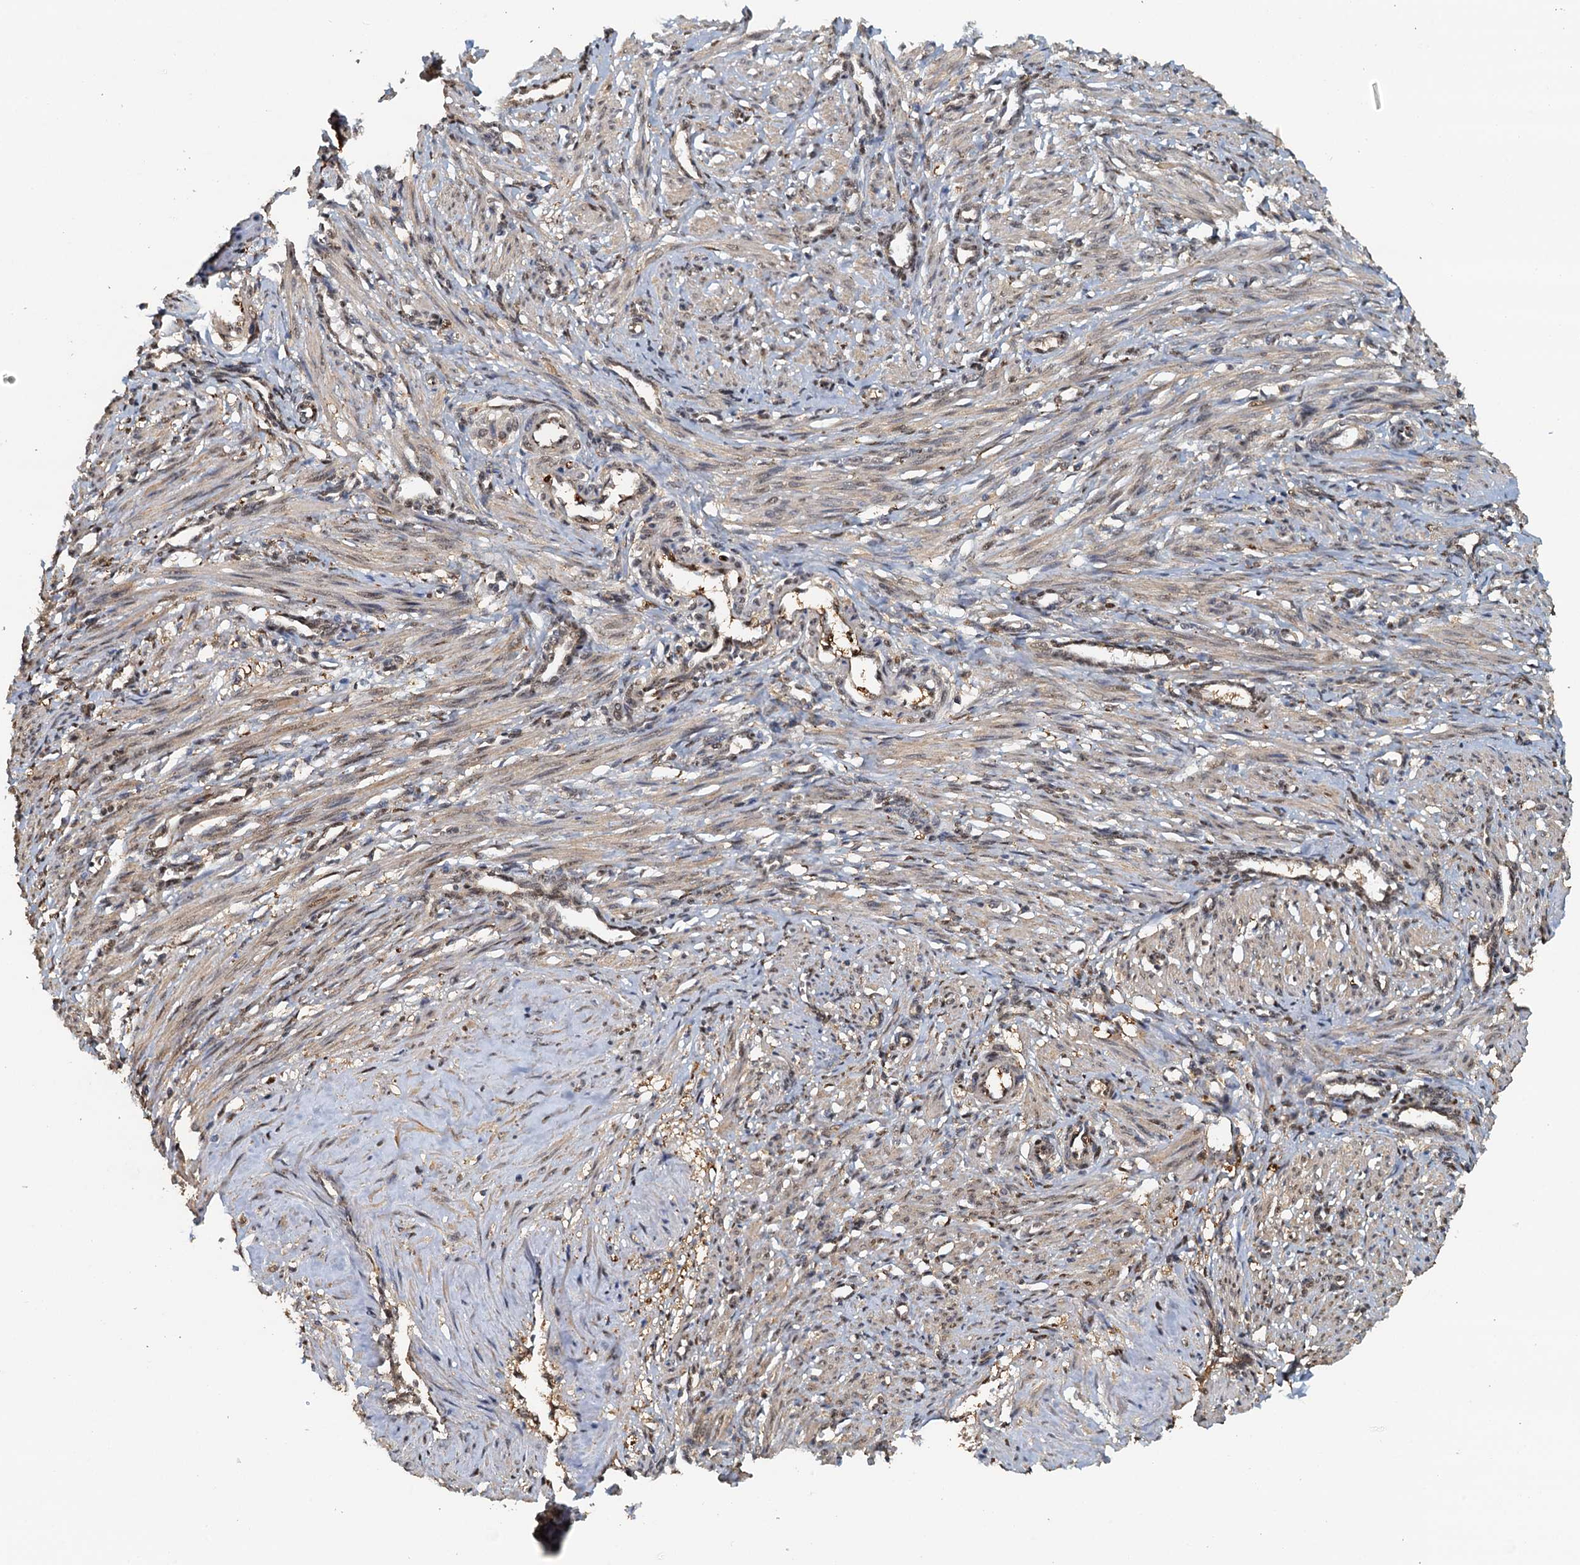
{"staining": {"intensity": "moderate", "quantity": "25%-75%", "location": "cytoplasmic/membranous,nuclear"}, "tissue": "smooth muscle", "cell_type": "Smooth muscle cells", "image_type": "normal", "snomed": [{"axis": "morphology", "description": "Normal tissue, NOS"}, {"axis": "topography", "description": "Endometrium"}], "caption": "The micrograph reveals staining of unremarkable smooth muscle, revealing moderate cytoplasmic/membranous,nuclear protein positivity (brown color) within smooth muscle cells.", "gene": "UBL7", "patient": {"sex": "female", "age": 33}}